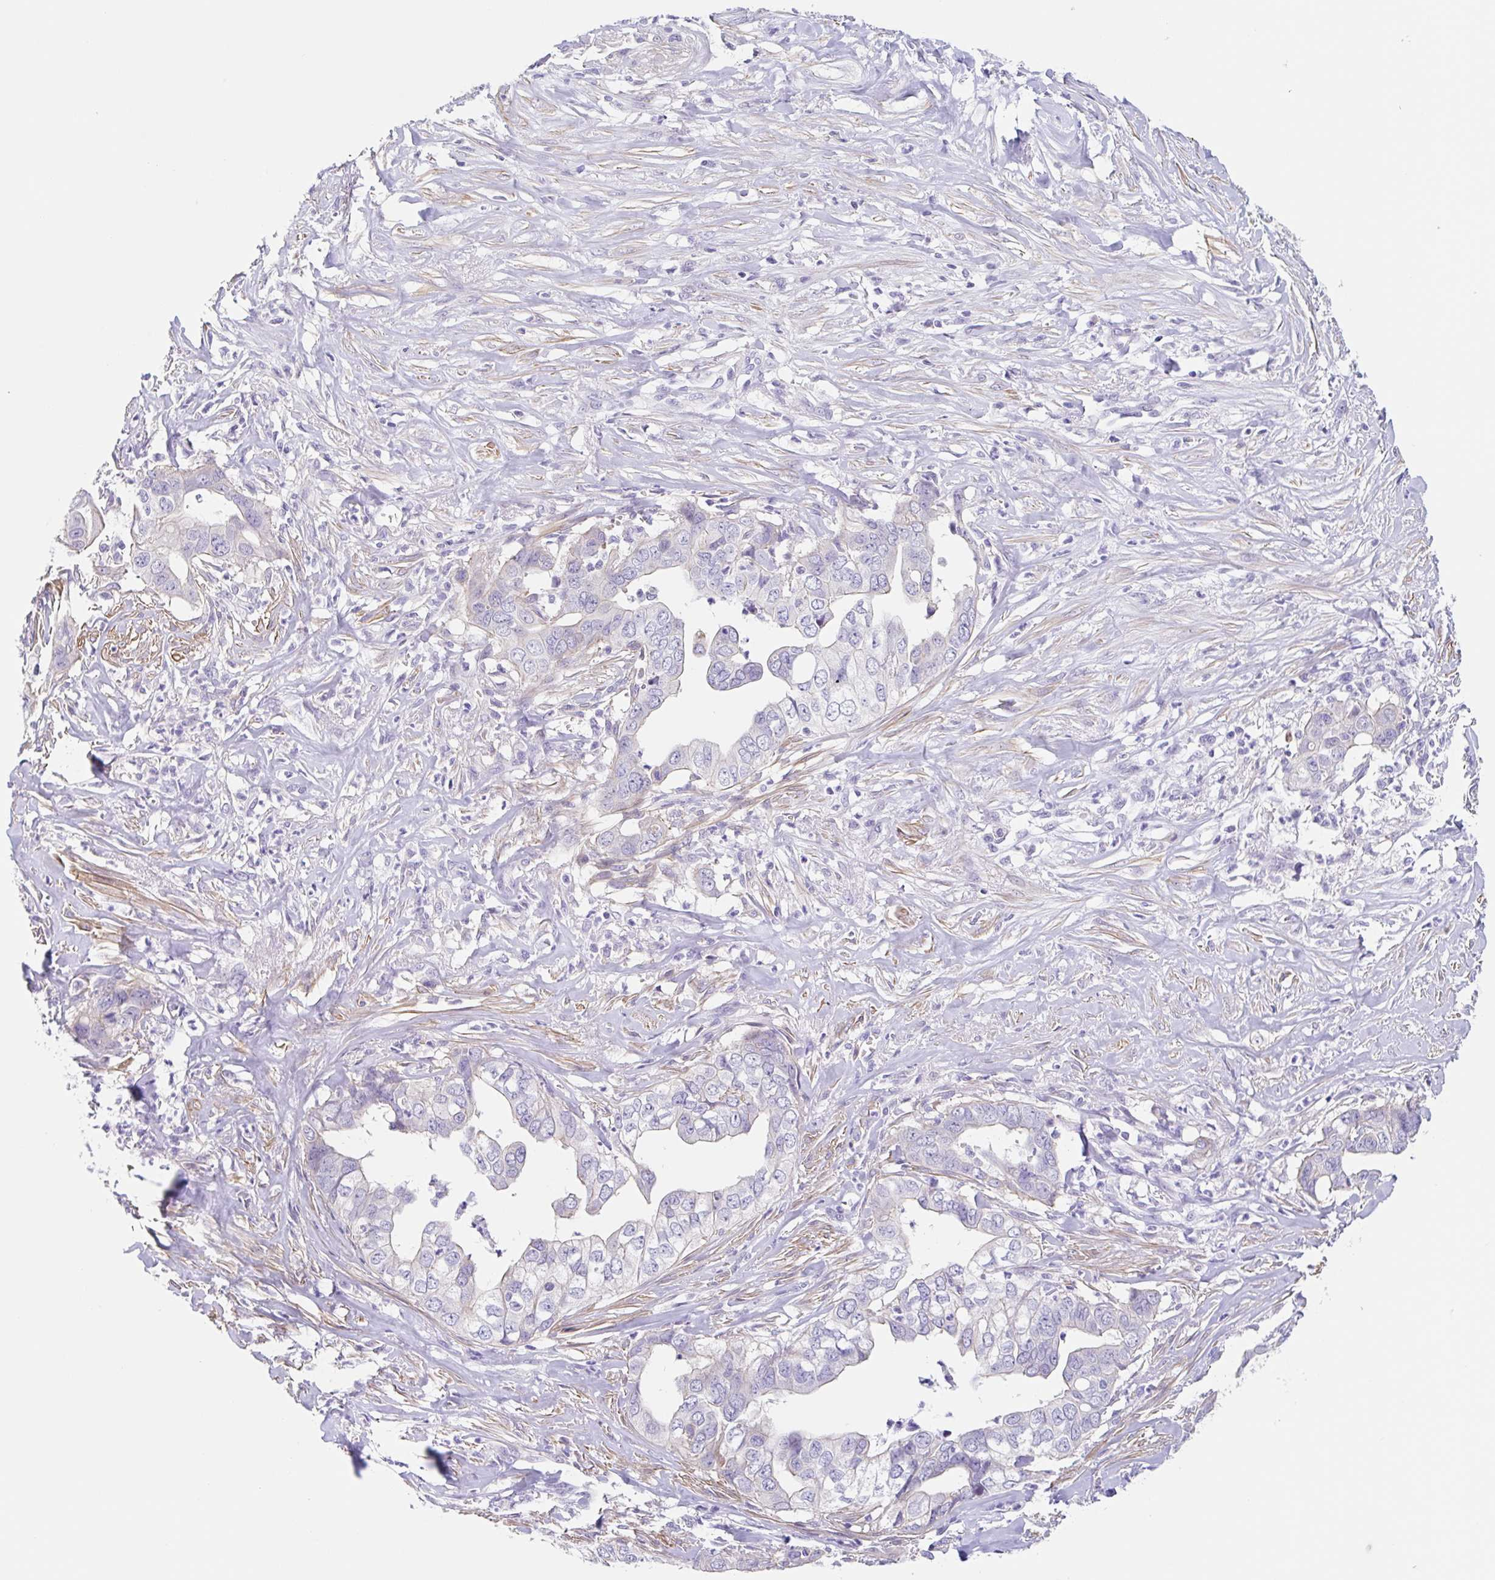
{"staining": {"intensity": "negative", "quantity": "none", "location": "none"}, "tissue": "liver cancer", "cell_type": "Tumor cells", "image_type": "cancer", "snomed": [{"axis": "morphology", "description": "Cholangiocarcinoma"}, {"axis": "topography", "description": "Liver"}], "caption": "A photomicrograph of liver cholangiocarcinoma stained for a protein reveals no brown staining in tumor cells. (DAB immunohistochemistry visualized using brightfield microscopy, high magnification).", "gene": "DCAF17", "patient": {"sex": "female", "age": 79}}